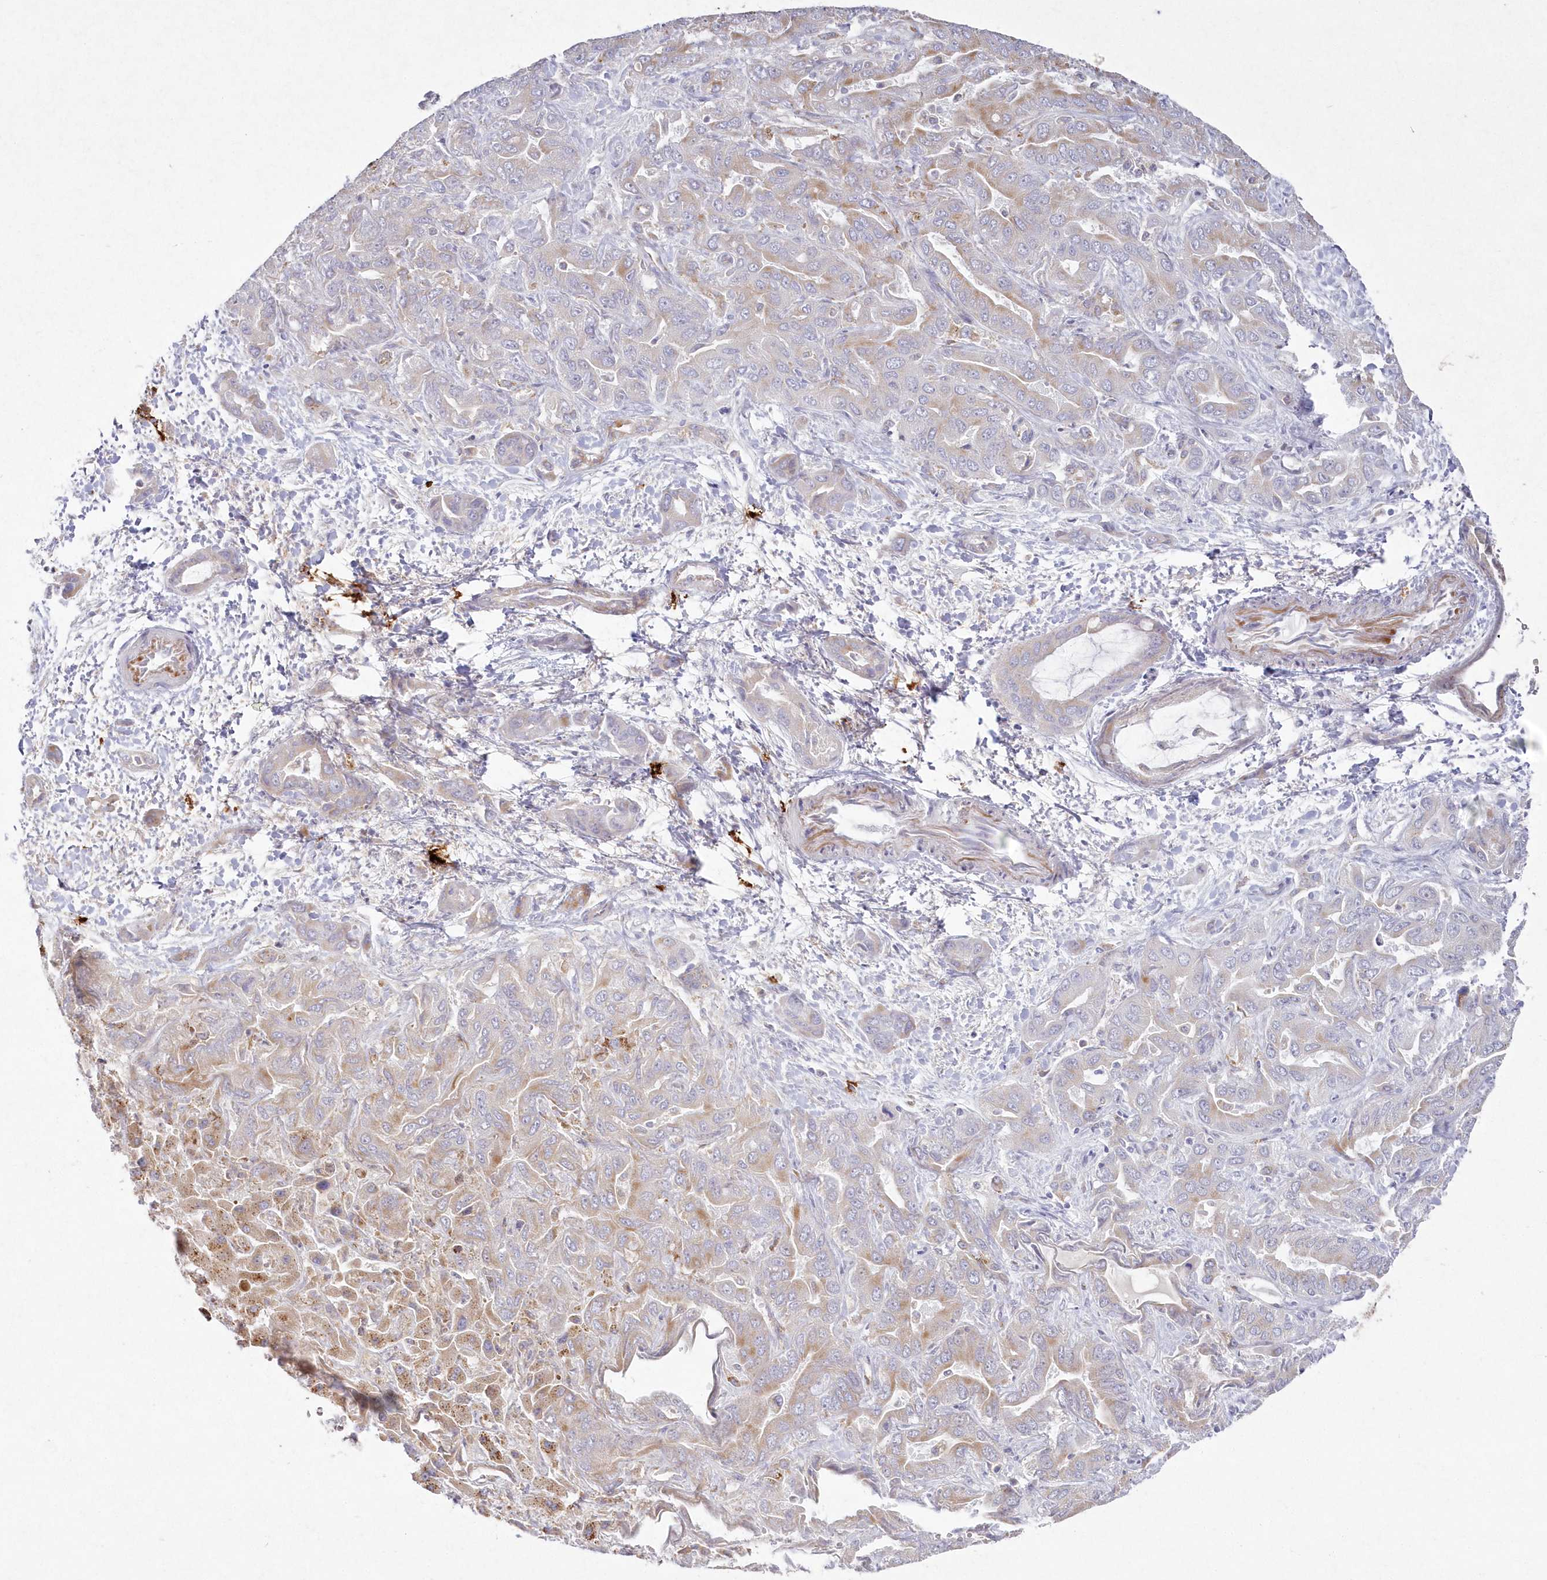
{"staining": {"intensity": "weak", "quantity": "25%-75%", "location": "cytoplasmic/membranous"}, "tissue": "liver cancer", "cell_type": "Tumor cells", "image_type": "cancer", "snomed": [{"axis": "morphology", "description": "Cholangiocarcinoma"}, {"axis": "topography", "description": "Liver"}], "caption": "High-power microscopy captured an immunohistochemistry (IHC) micrograph of liver cancer (cholangiocarcinoma), revealing weak cytoplasmic/membranous positivity in approximately 25%-75% of tumor cells.", "gene": "ARSB", "patient": {"sex": "female", "age": 52}}